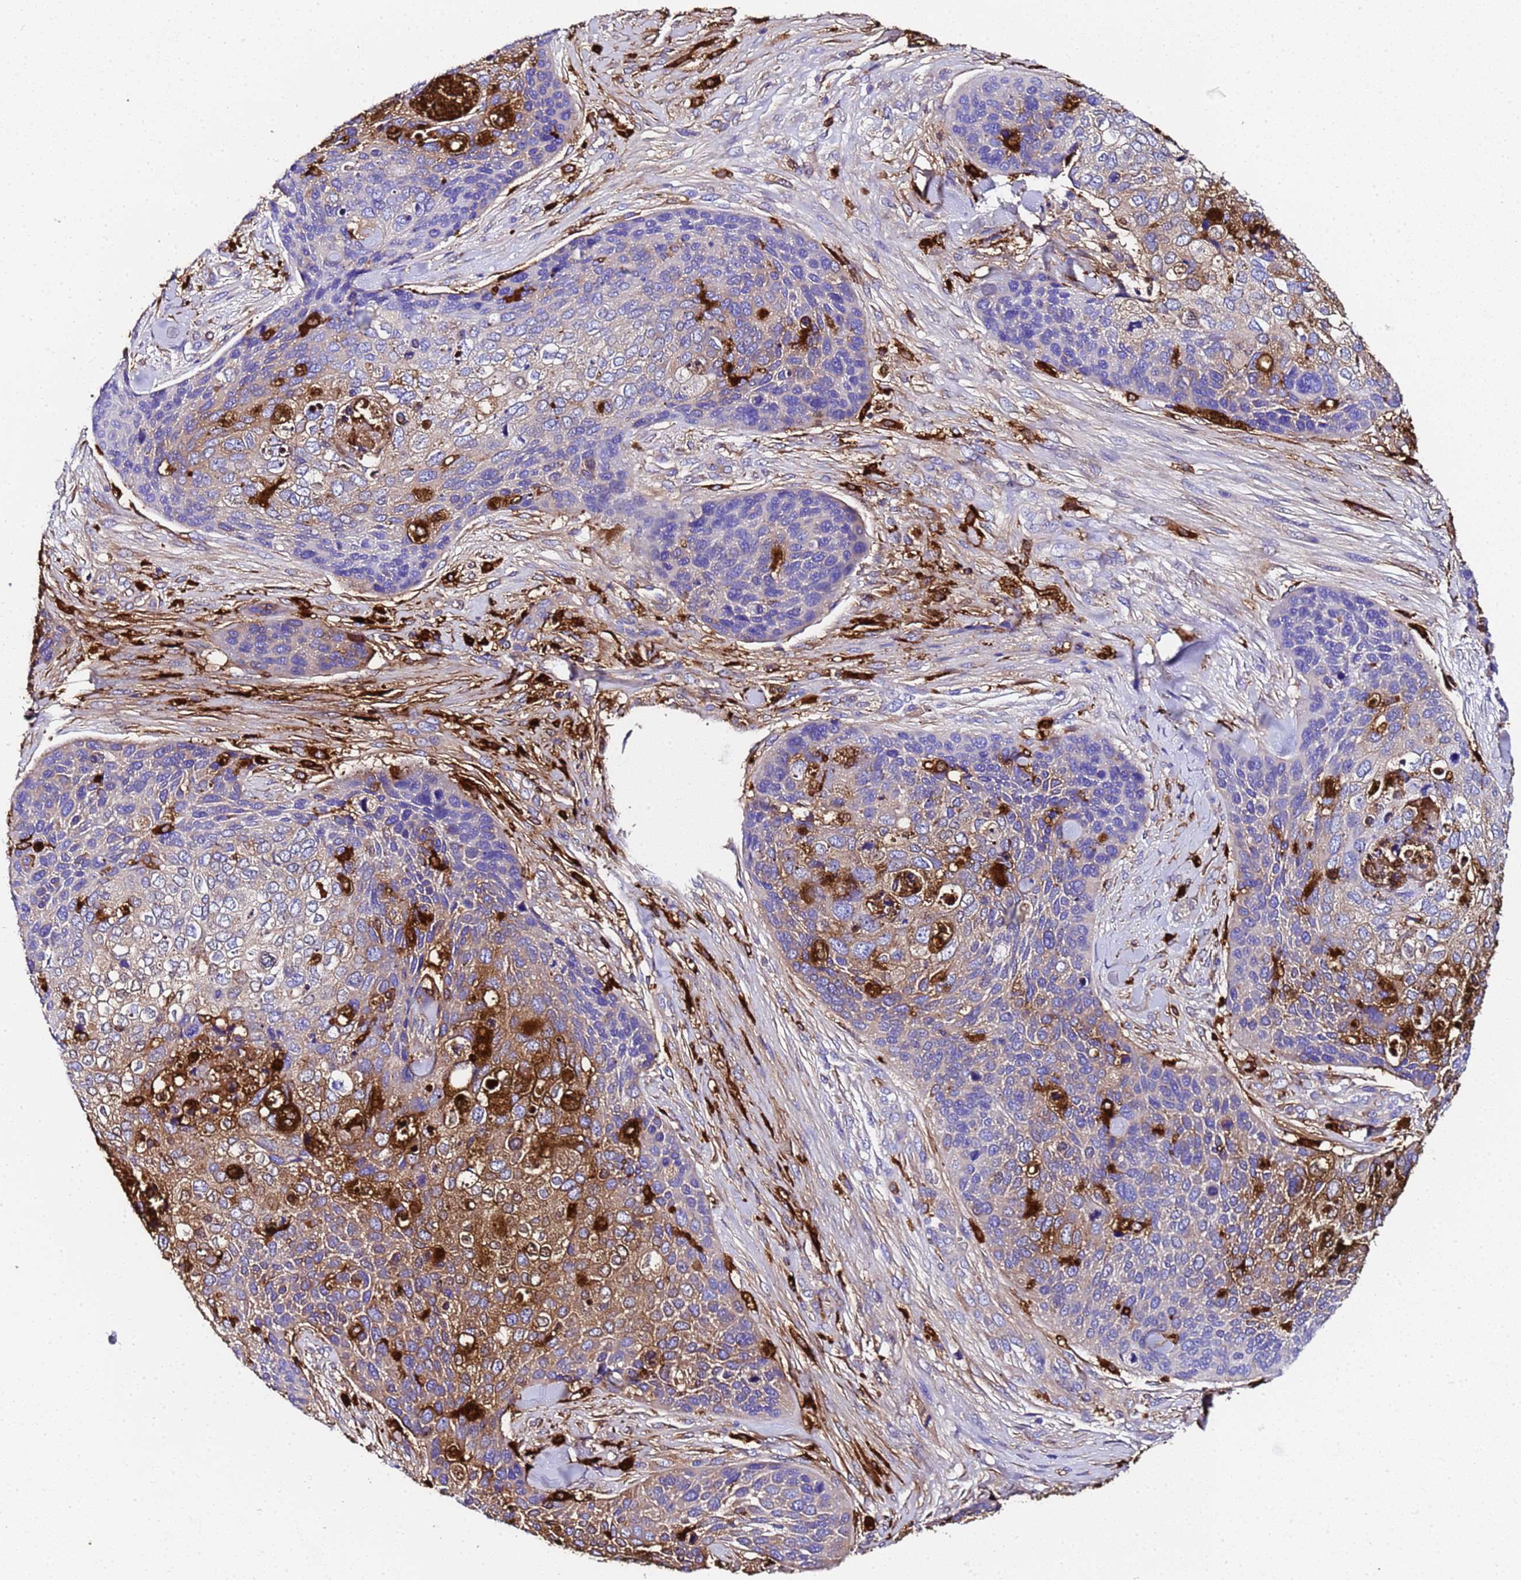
{"staining": {"intensity": "moderate", "quantity": "25%-75%", "location": "cytoplasmic/membranous"}, "tissue": "skin cancer", "cell_type": "Tumor cells", "image_type": "cancer", "snomed": [{"axis": "morphology", "description": "Basal cell carcinoma"}, {"axis": "topography", "description": "Skin"}], "caption": "Immunohistochemistry micrograph of neoplastic tissue: human basal cell carcinoma (skin) stained using immunohistochemistry displays medium levels of moderate protein expression localized specifically in the cytoplasmic/membranous of tumor cells, appearing as a cytoplasmic/membranous brown color.", "gene": "FTL", "patient": {"sex": "female", "age": 74}}